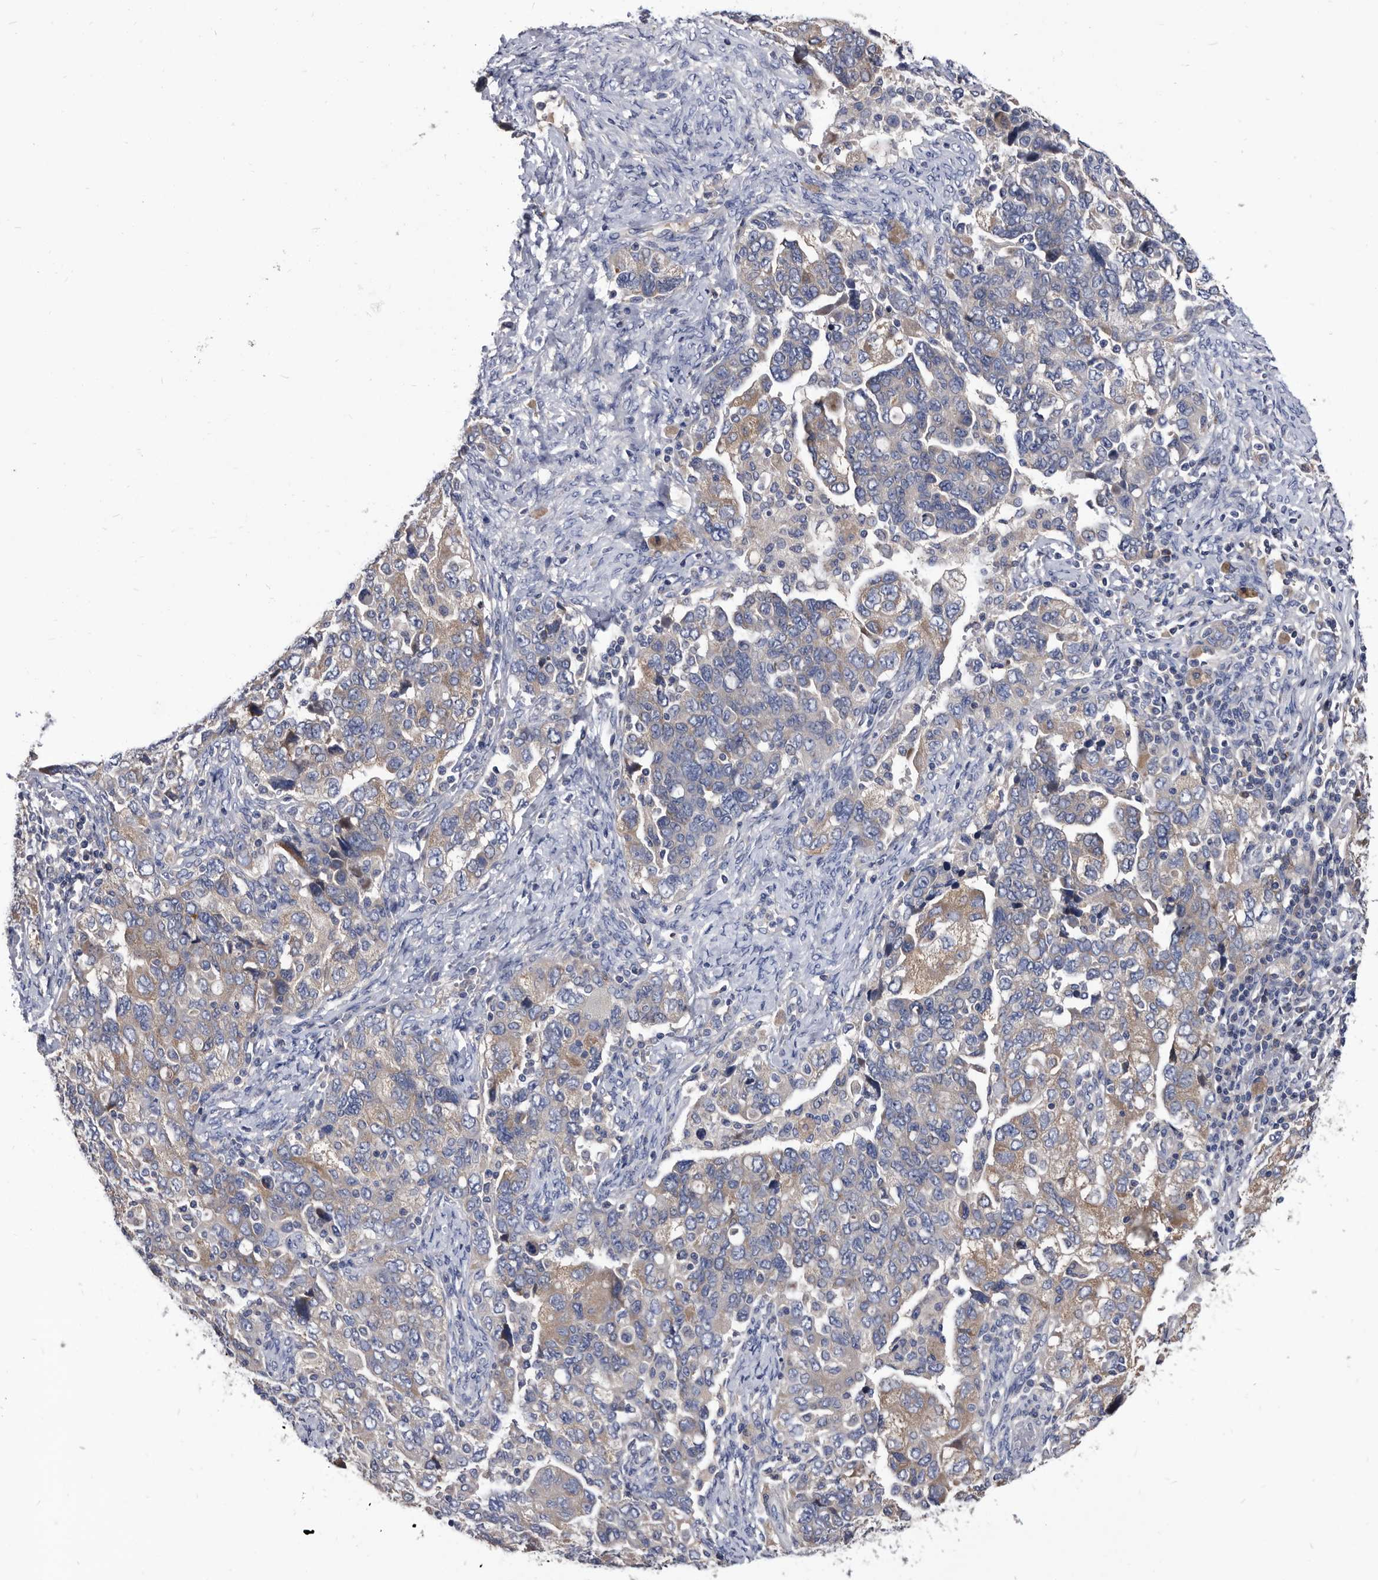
{"staining": {"intensity": "weak", "quantity": "25%-75%", "location": "cytoplasmic/membranous"}, "tissue": "ovarian cancer", "cell_type": "Tumor cells", "image_type": "cancer", "snomed": [{"axis": "morphology", "description": "Carcinoma, NOS"}, {"axis": "morphology", "description": "Cystadenocarcinoma, serous, NOS"}, {"axis": "topography", "description": "Ovary"}], "caption": "This is a photomicrograph of IHC staining of ovarian cancer, which shows weak expression in the cytoplasmic/membranous of tumor cells.", "gene": "DTNBP1", "patient": {"sex": "female", "age": 69}}